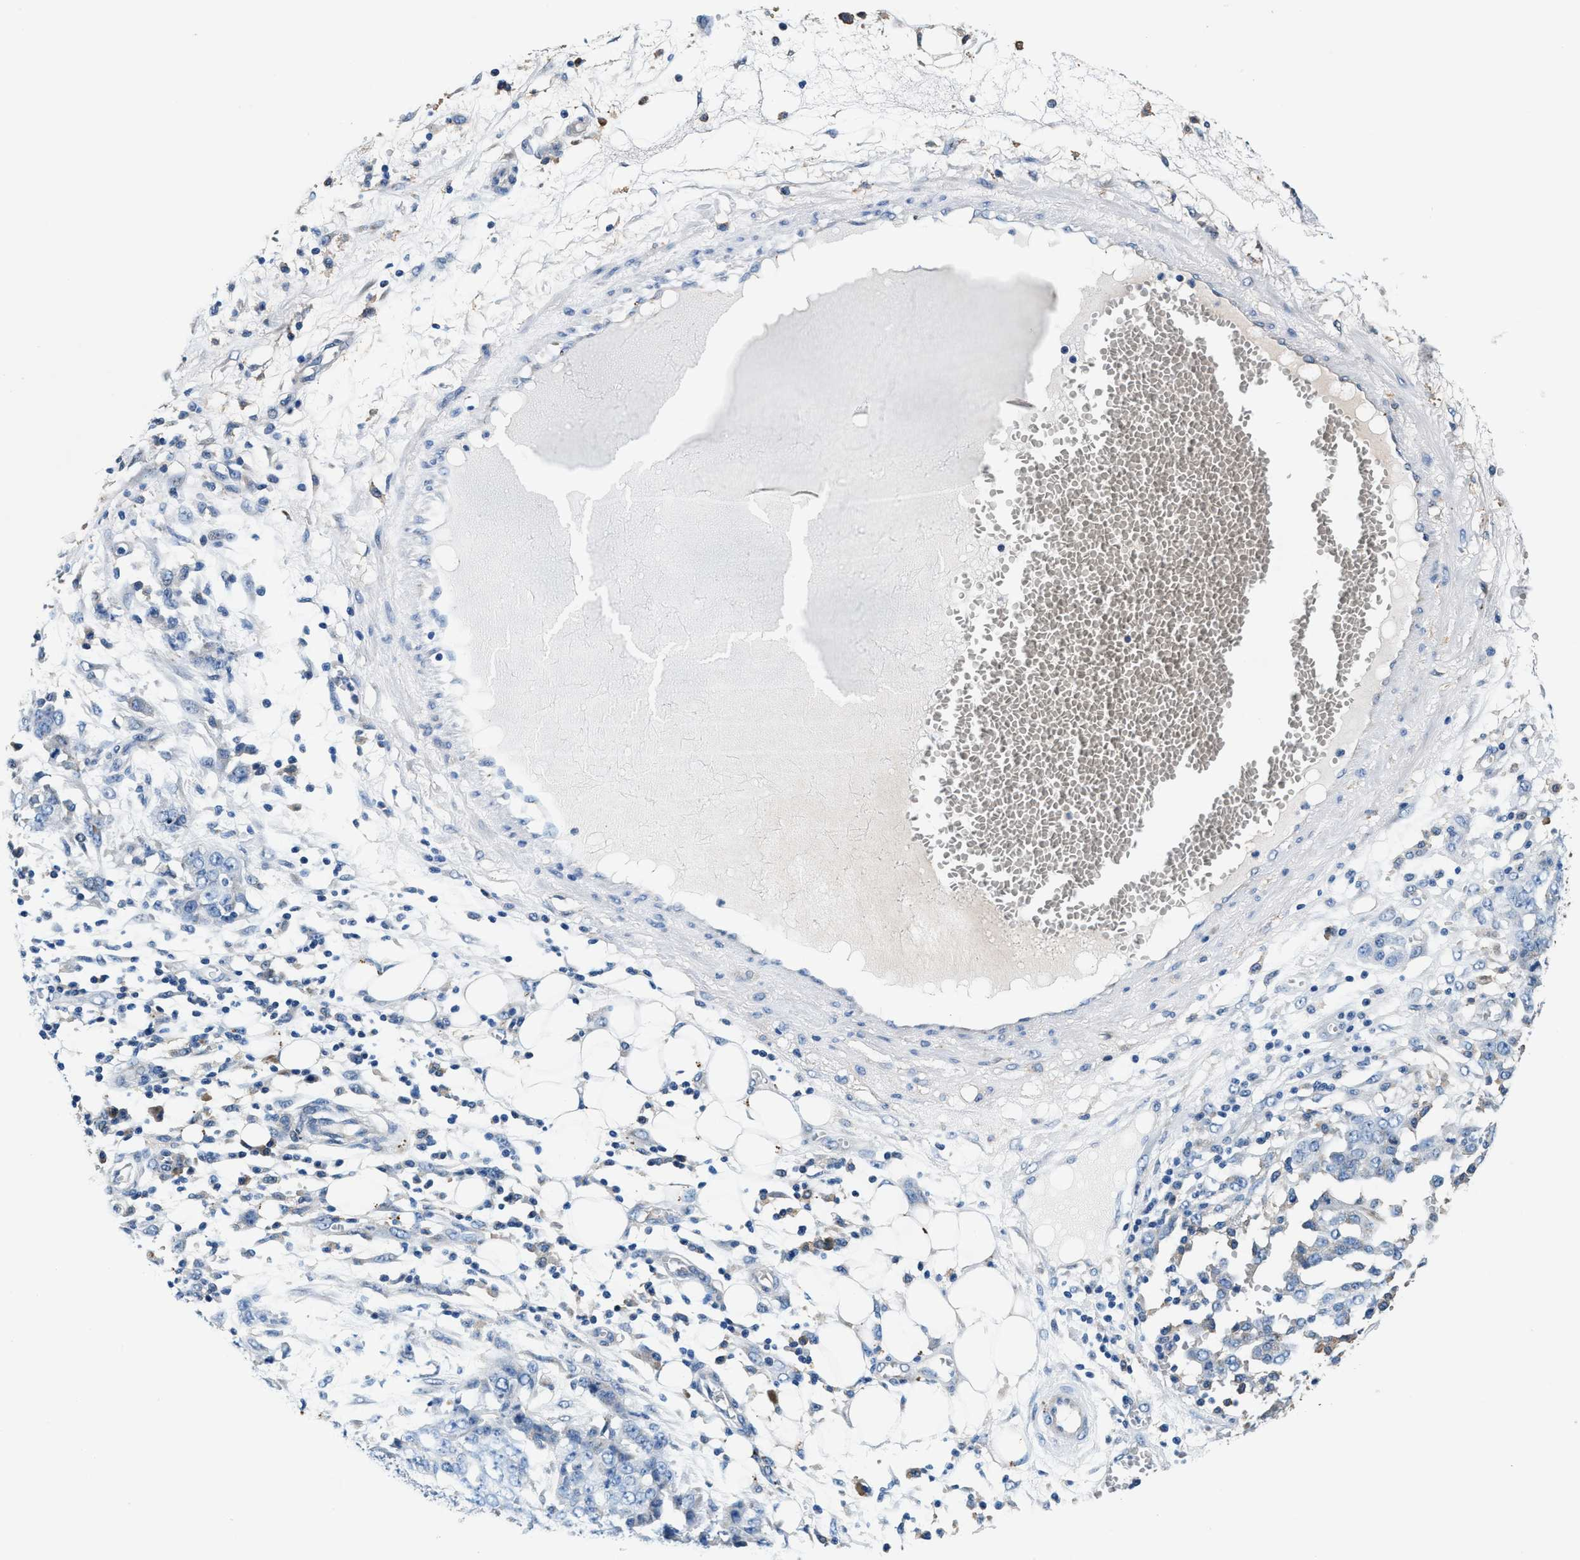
{"staining": {"intensity": "negative", "quantity": "none", "location": "none"}, "tissue": "ovarian cancer", "cell_type": "Tumor cells", "image_type": "cancer", "snomed": [{"axis": "morphology", "description": "Cystadenocarcinoma, serous, NOS"}, {"axis": "topography", "description": "Soft tissue"}, {"axis": "topography", "description": "Ovary"}], "caption": "Human ovarian serous cystadenocarcinoma stained for a protein using IHC demonstrates no positivity in tumor cells.", "gene": "SLFN11", "patient": {"sex": "female", "age": 57}}